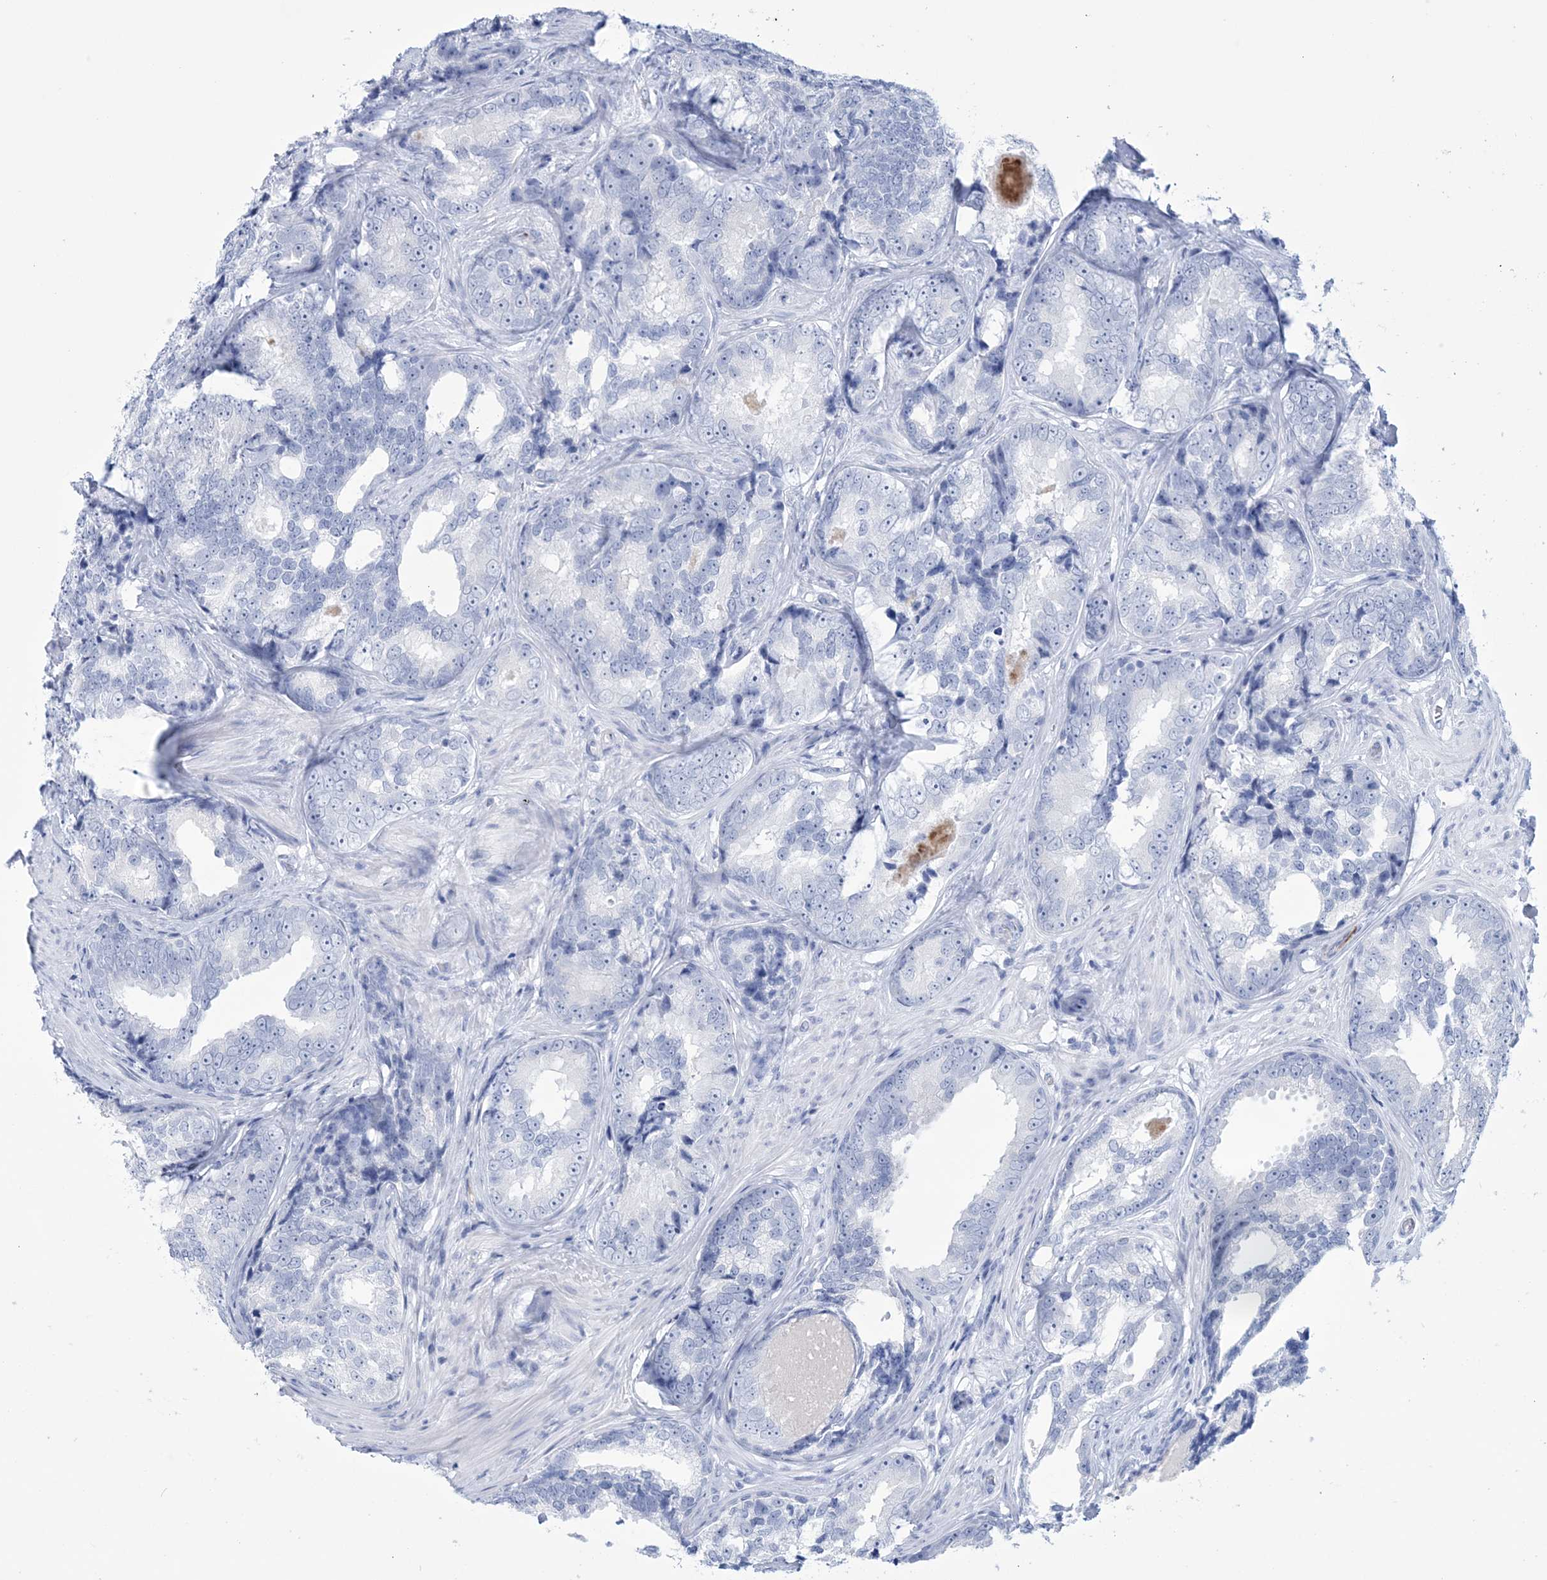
{"staining": {"intensity": "negative", "quantity": "none", "location": "none"}, "tissue": "prostate cancer", "cell_type": "Tumor cells", "image_type": "cancer", "snomed": [{"axis": "morphology", "description": "Adenocarcinoma, High grade"}, {"axis": "topography", "description": "Prostate"}], "caption": "Immunohistochemistry photomicrograph of neoplastic tissue: human prostate cancer (high-grade adenocarcinoma) stained with DAB reveals no significant protein staining in tumor cells. (Immunohistochemistry, brightfield microscopy, high magnification).", "gene": "DPCD", "patient": {"sex": "male", "age": 66}}